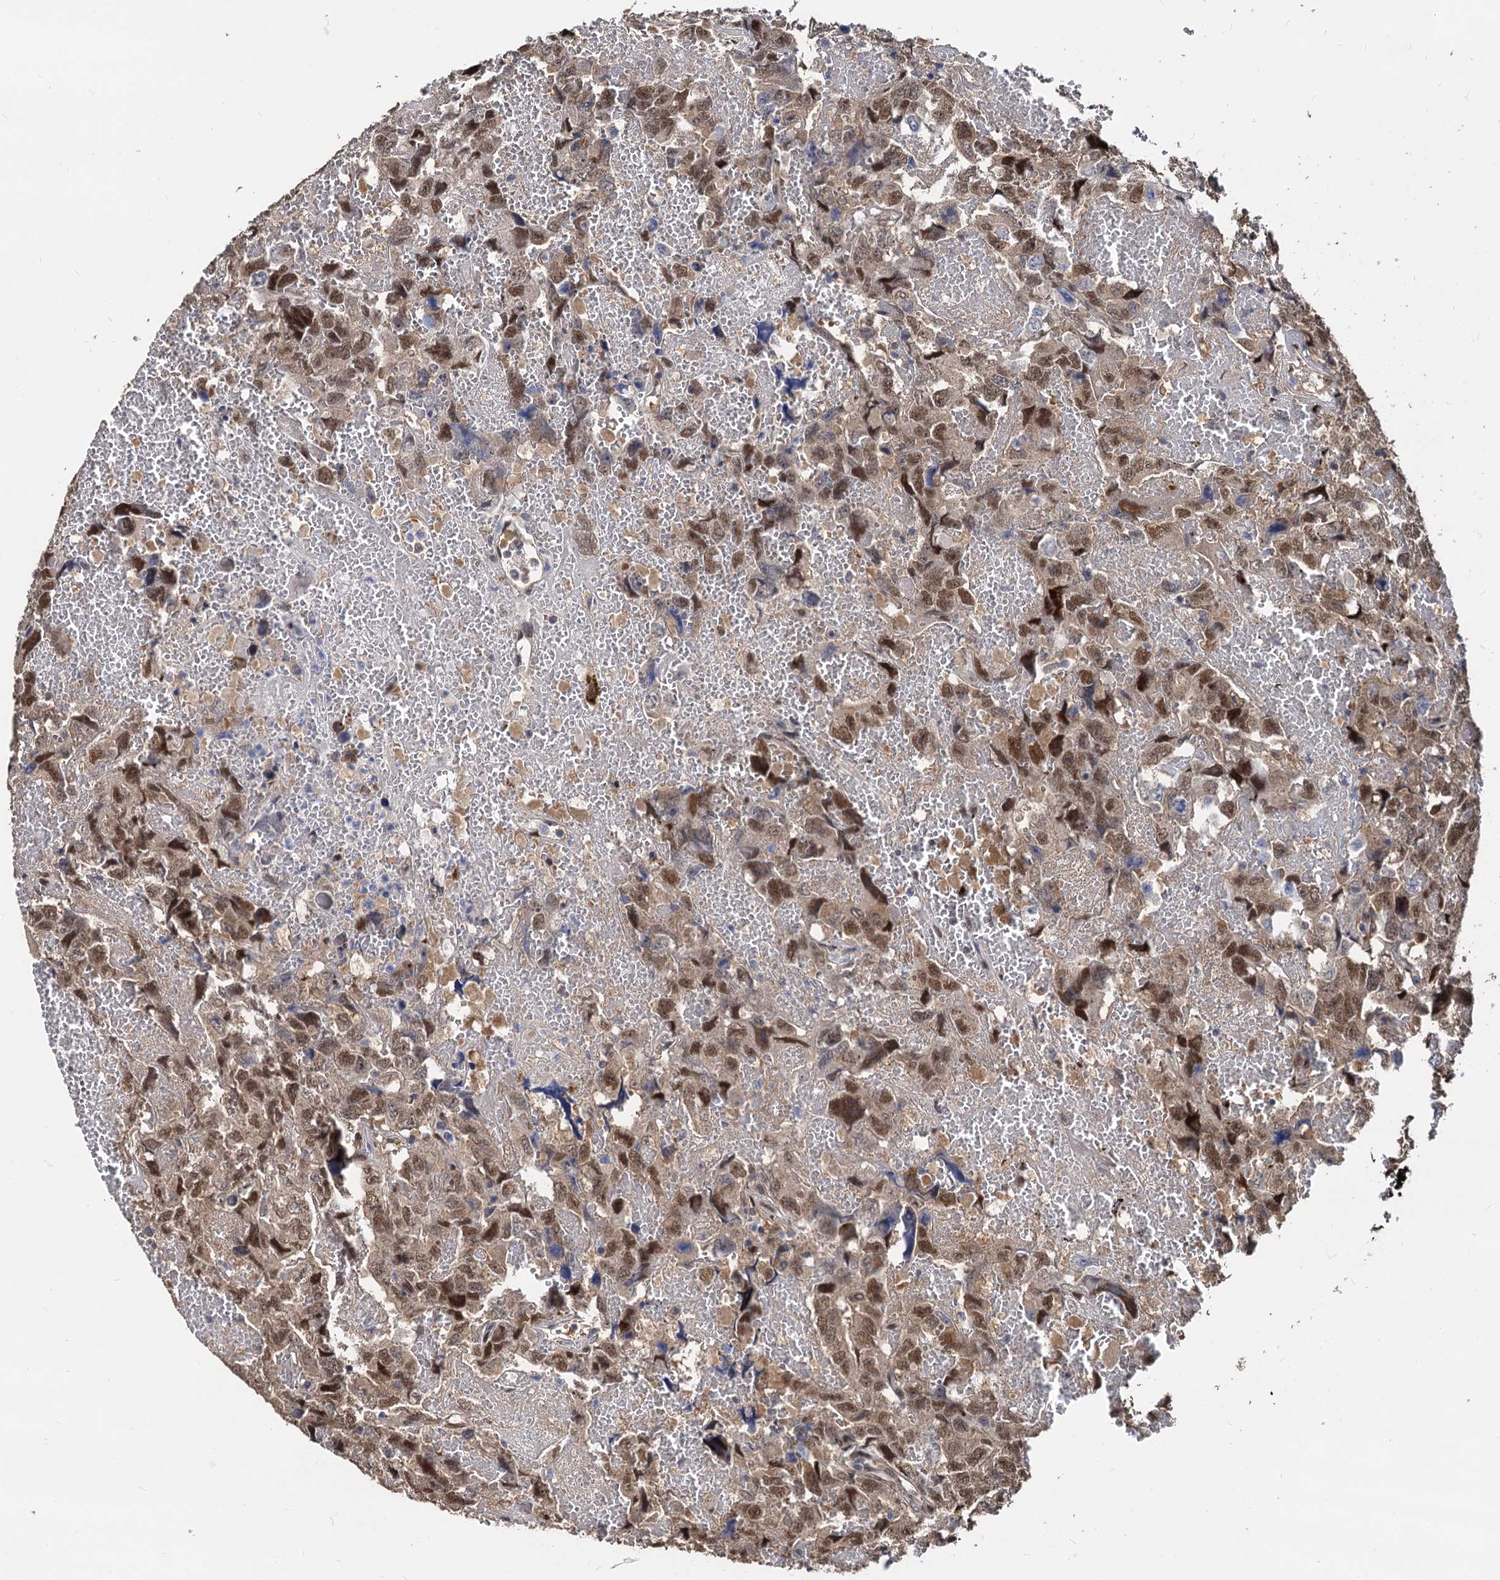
{"staining": {"intensity": "moderate", "quantity": ">75%", "location": "nuclear"}, "tissue": "testis cancer", "cell_type": "Tumor cells", "image_type": "cancer", "snomed": [{"axis": "morphology", "description": "Carcinoma, Embryonal, NOS"}, {"axis": "topography", "description": "Testis"}], "caption": "Embryonal carcinoma (testis) stained with immunohistochemistry shows moderate nuclear staining in about >75% of tumor cells.", "gene": "PSMD4", "patient": {"sex": "male", "age": 45}}